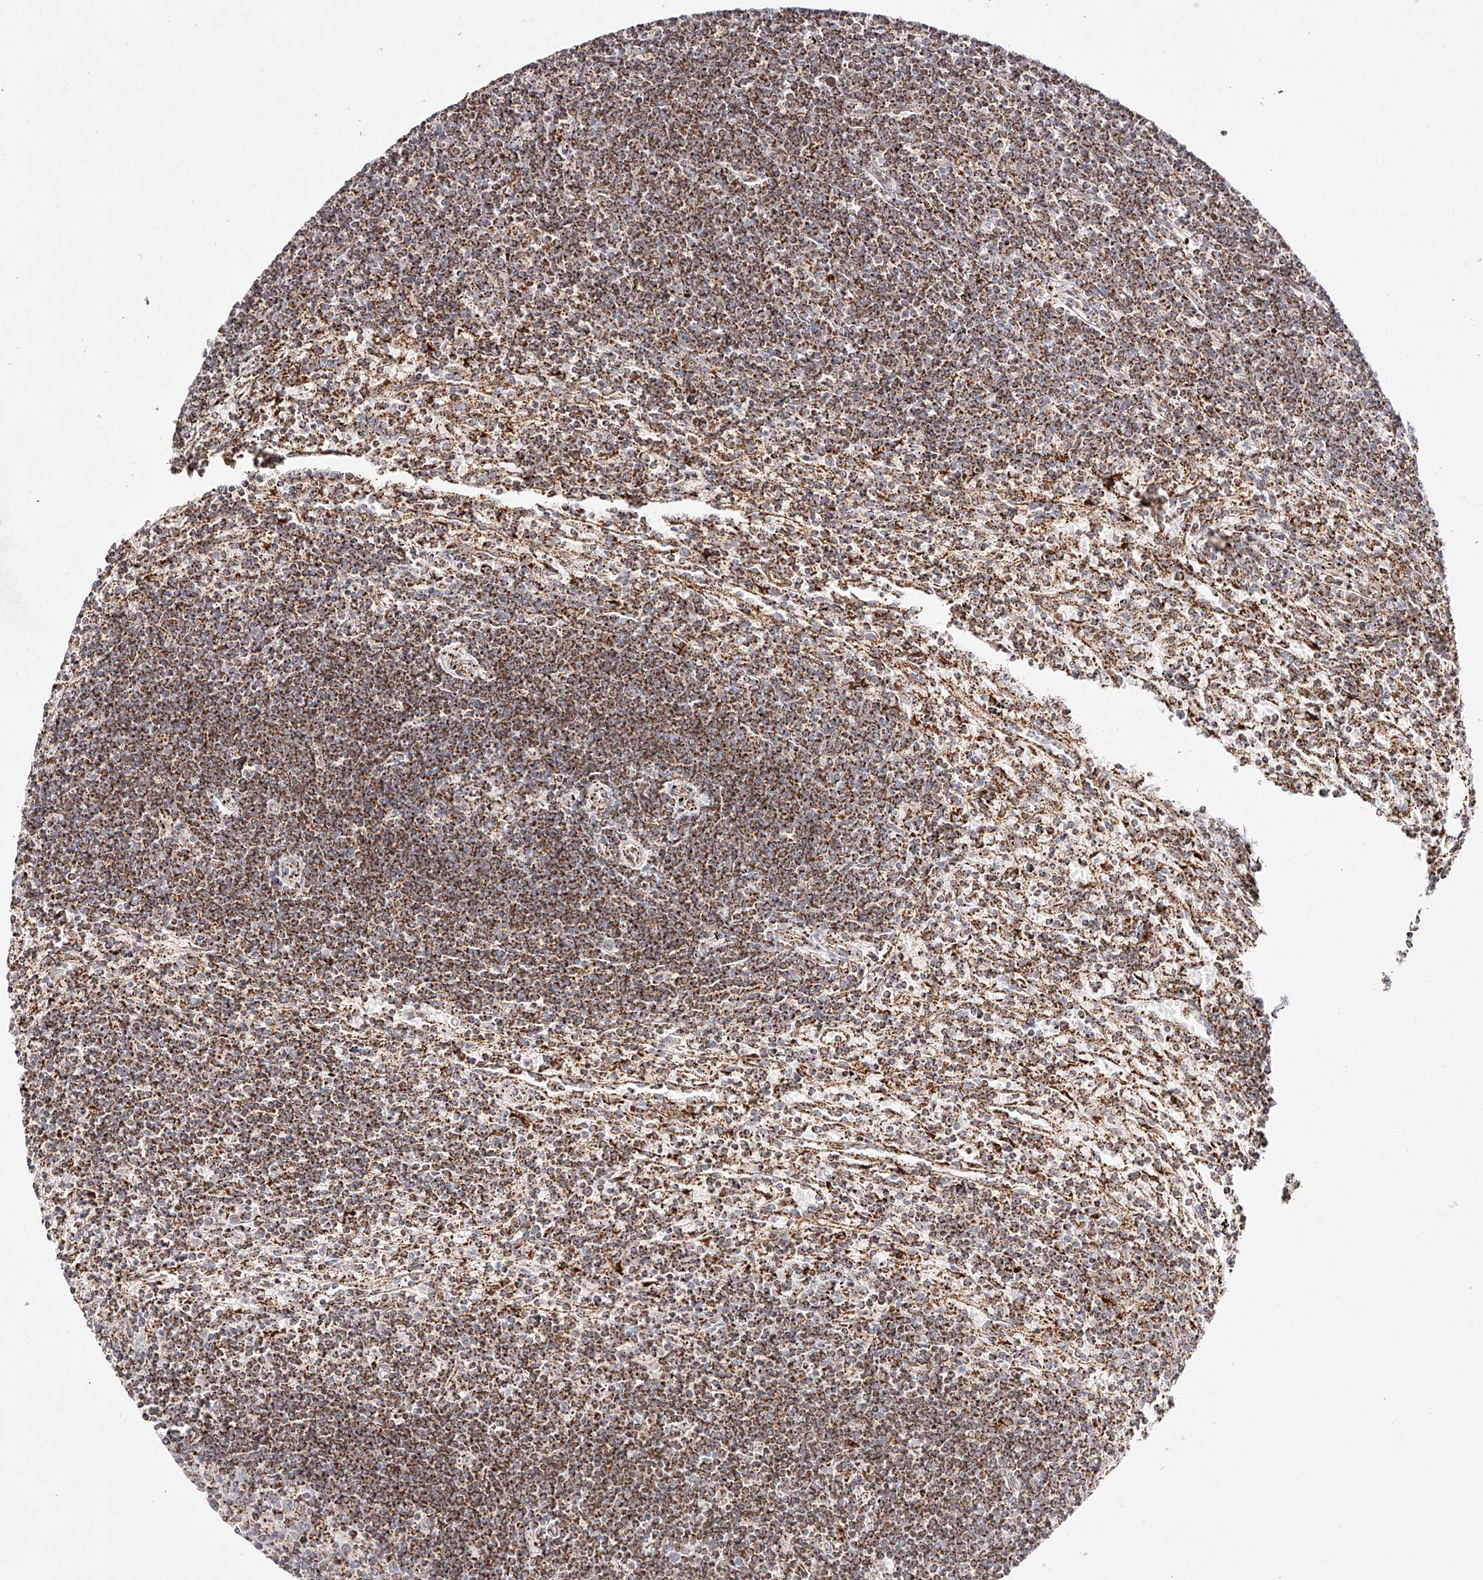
{"staining": {"intensity": "moderate", "quantity": ">75%", "location": "cytoplasmic/membranous"}, "tissue": "lymphoma", "cell_type": "Tumor cells", "image_type": "cancer", "snomed": [{"axis": "morphology", "description": "Malignant lymphoma, non-Hodgkin's type, Low grade"}, {"axis": "topography", "description": "Spleen"}], "caption": "The histopathology image displays staining of low-grade malignant lymphoma, non-Hodgkin's type, revealing moderate cytoplasmic/membranous protein staining (brown color) within tumor cells.", "gene": "NDUFV3", "patient": {"sex": "male", "age": 76}}